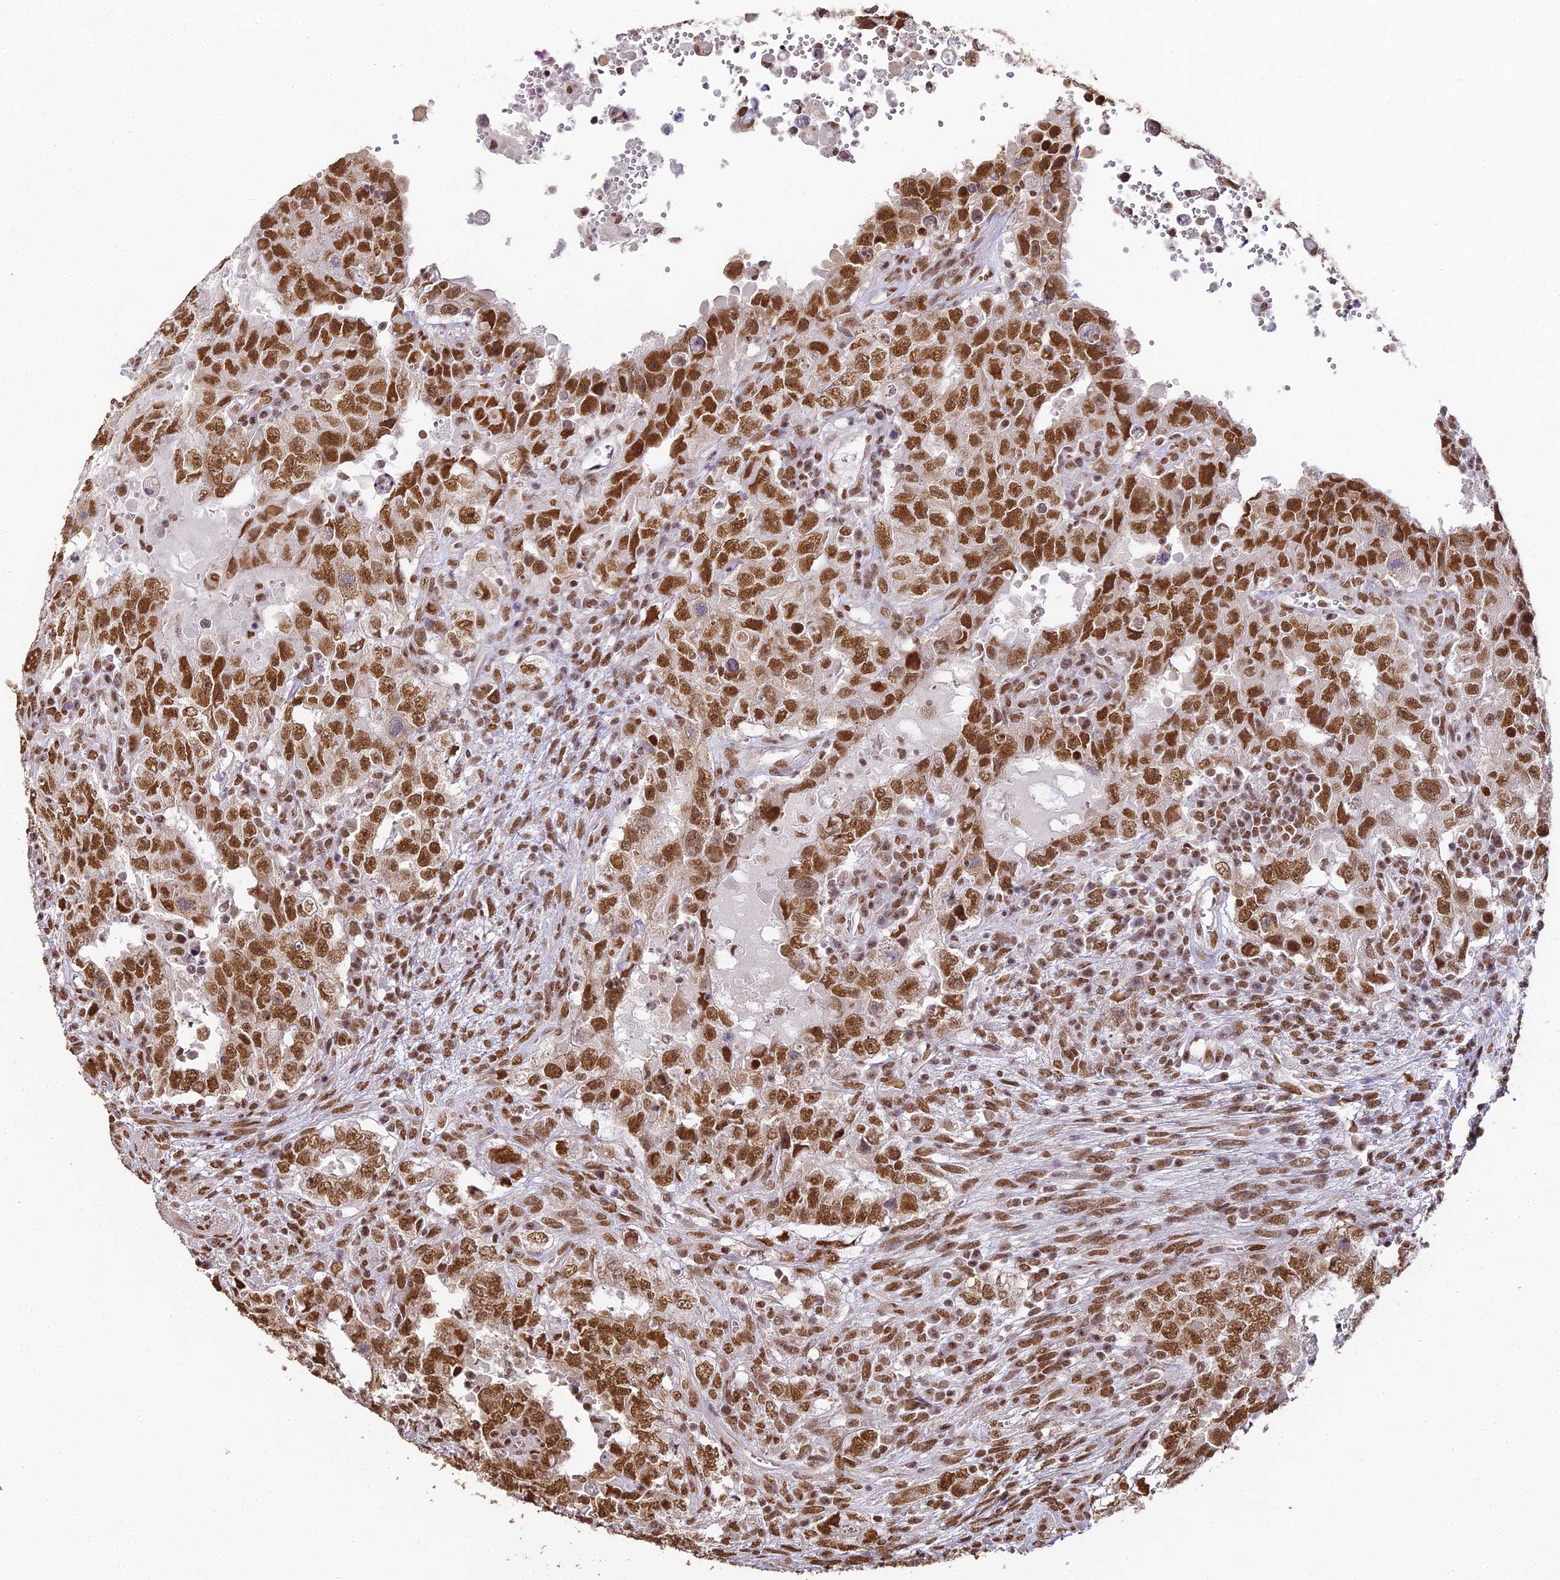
{"staining": {"intensity": "strong", "quantity": ">75%", "location": "nuclear"}, "tissue": "testis cancer", "cell_type": "Tumor cells", "image_type": "cancer", "snomed": [{"axis": "morphology", "description": "Carcinoma, Embryonal, NOS"}, {"axis": "topography", "description": "Testis"}], "caption": "There is high levels of strong nuclear positivity in tumor cells of embryonal carcinoma (testis), as demonstrated by immunohistochemical staining (brown color).", "gene": "HNRNPA1", "patient": {"sex": "male", "age": 26}}